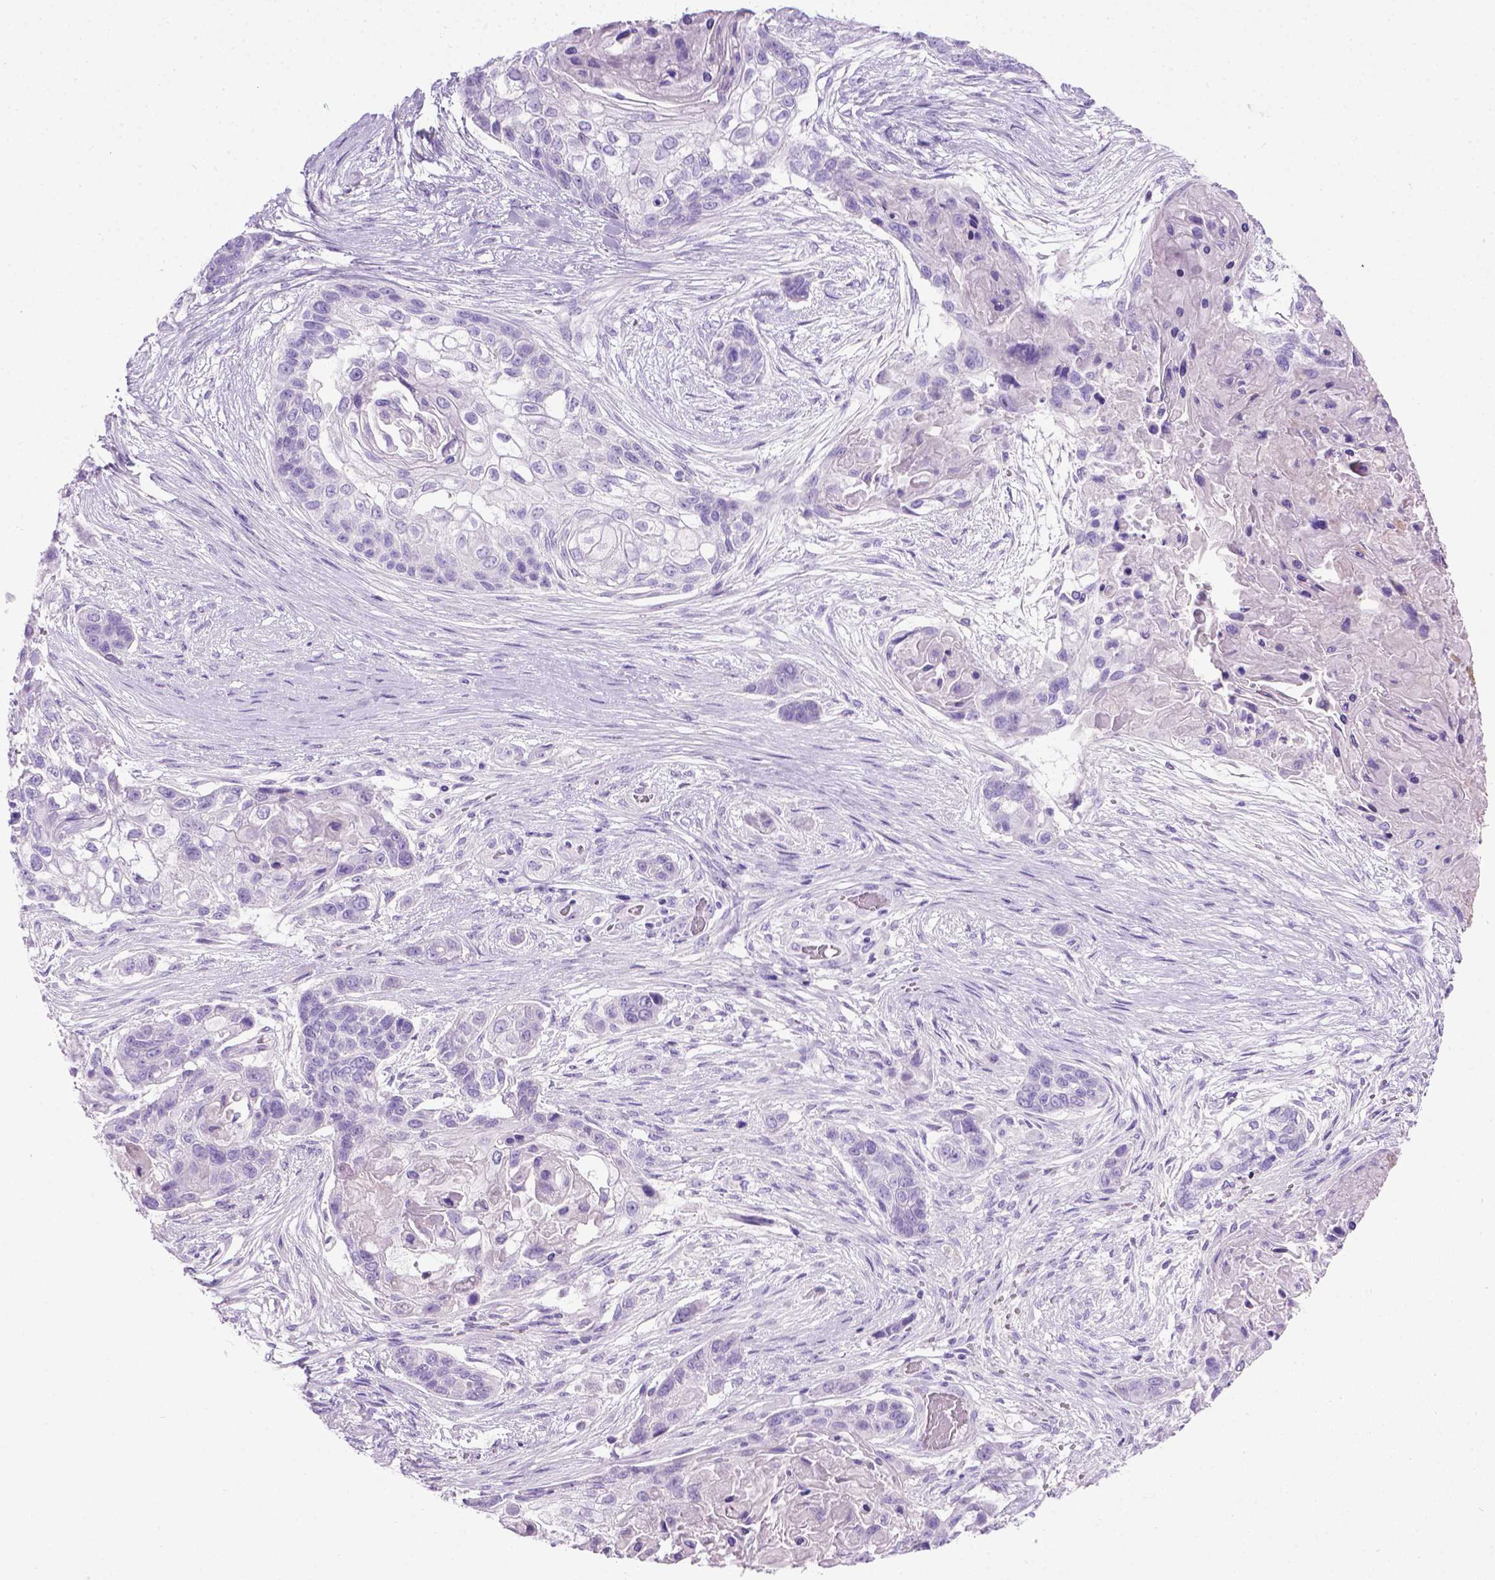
{"staining": {"intensity": "negative", "quantity": "none", "location": "none"}, "tissue": "lung cancer", "cell_type": "Tumor cells", "image_type": "cancer", "snomed": [{"axis": "morphology", "description": "Squamous cell carcinoma, NOS"}, {"axis": "topography", "description": "Lung"}], "caption": "Immunohistochemistry photomicrograph of neoplastic tissue: human lung squamous cell carcinoma stained with DAB exhibits no significant protein expression in tumor cells.", "gene": "LELP1", "patient": {"sex": "male", "age": 69}}